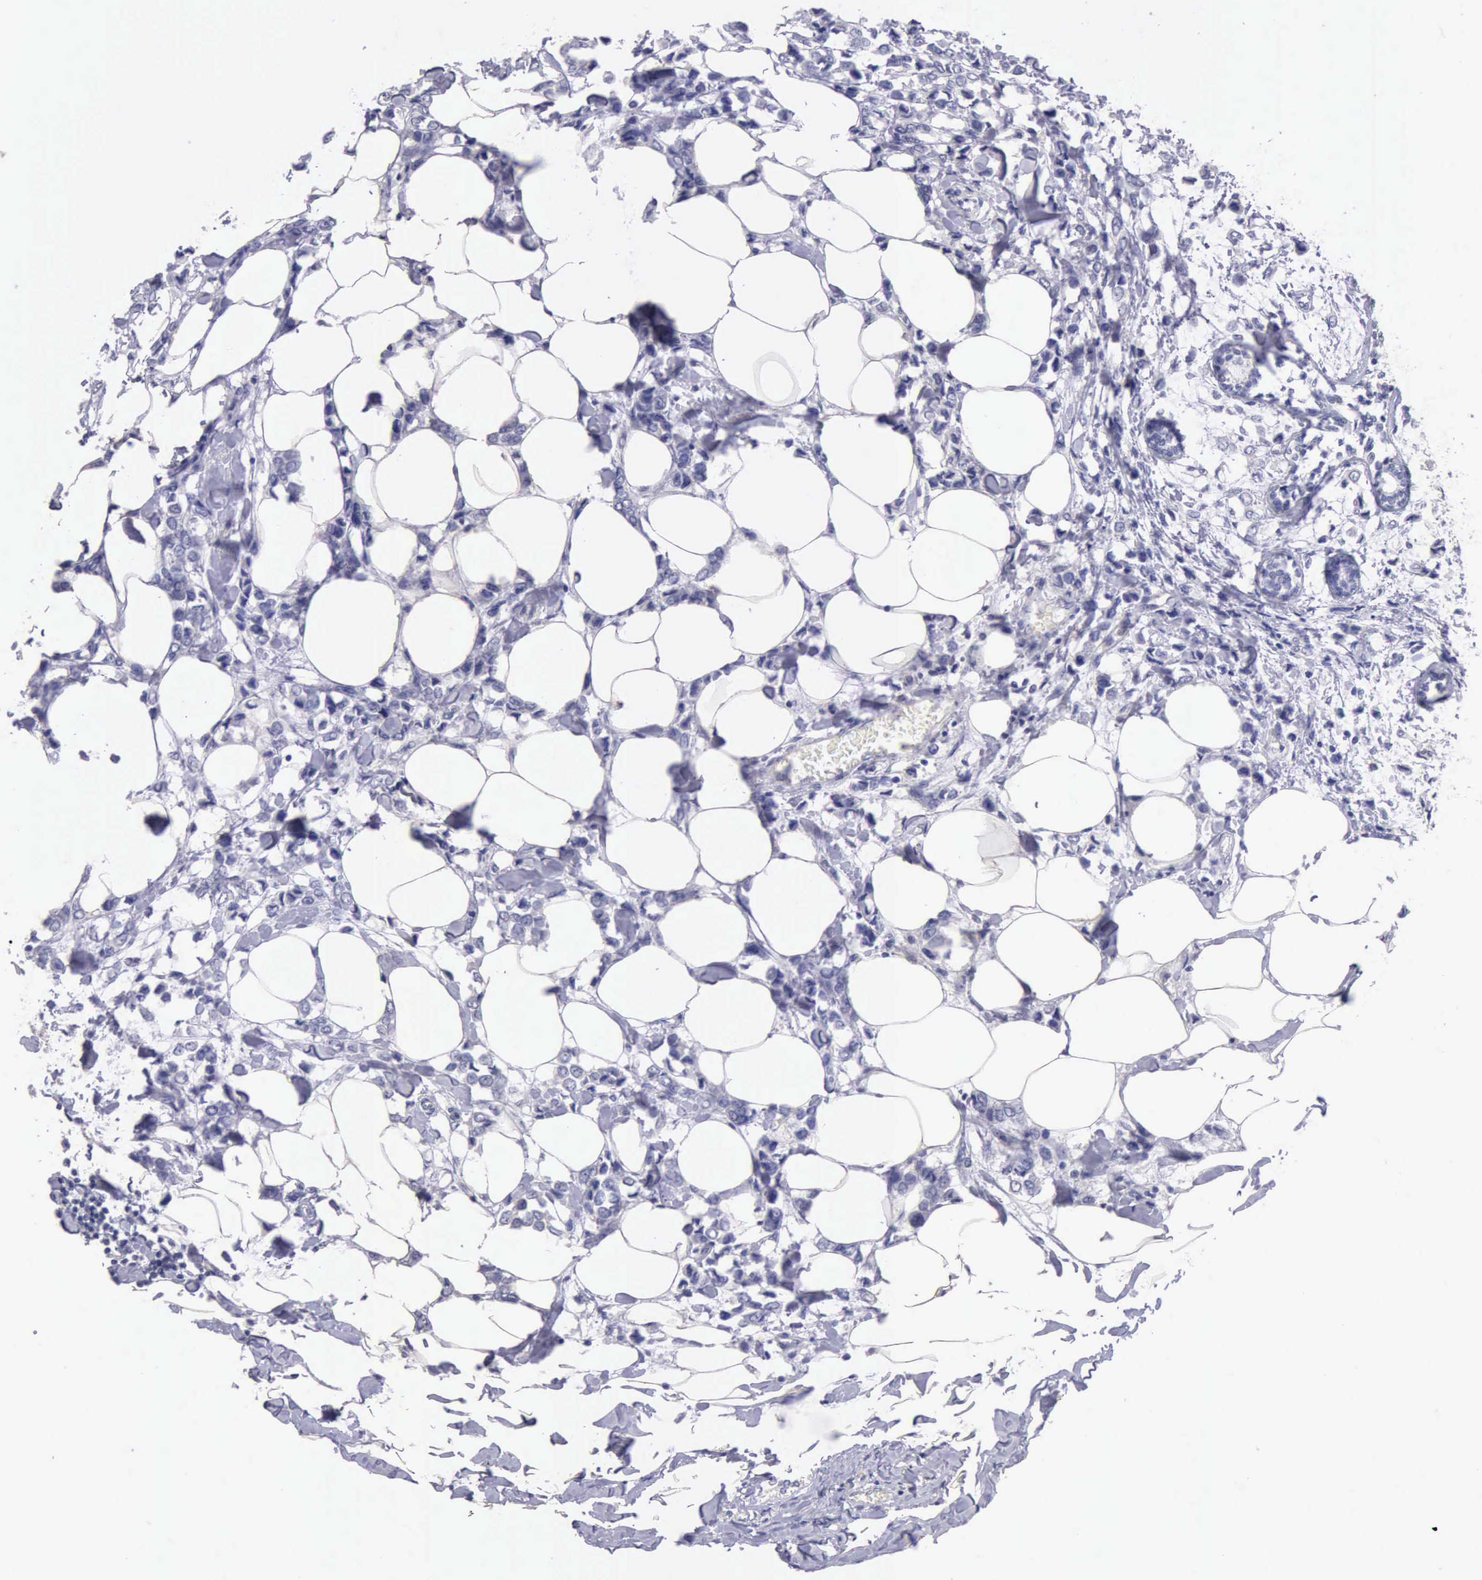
{"staining": {"intensity": "negative", "quantity": "none", "location": "none"}, "tissue": "breast cancer", "cell_type": "Tumor cells", "image_type": "cancer", "snomed": [{"axis": "morphology", "description": "Lobular carcinoma"}, {"axis": "topography", "description": "Breast"}], "caption": "An image of breast cancer (lobular carcinoma) stained for a protein exhibits no brown staining in tumor cells.", "gene": "KCND1", "patient": {"sex": "female", "age": 51}}